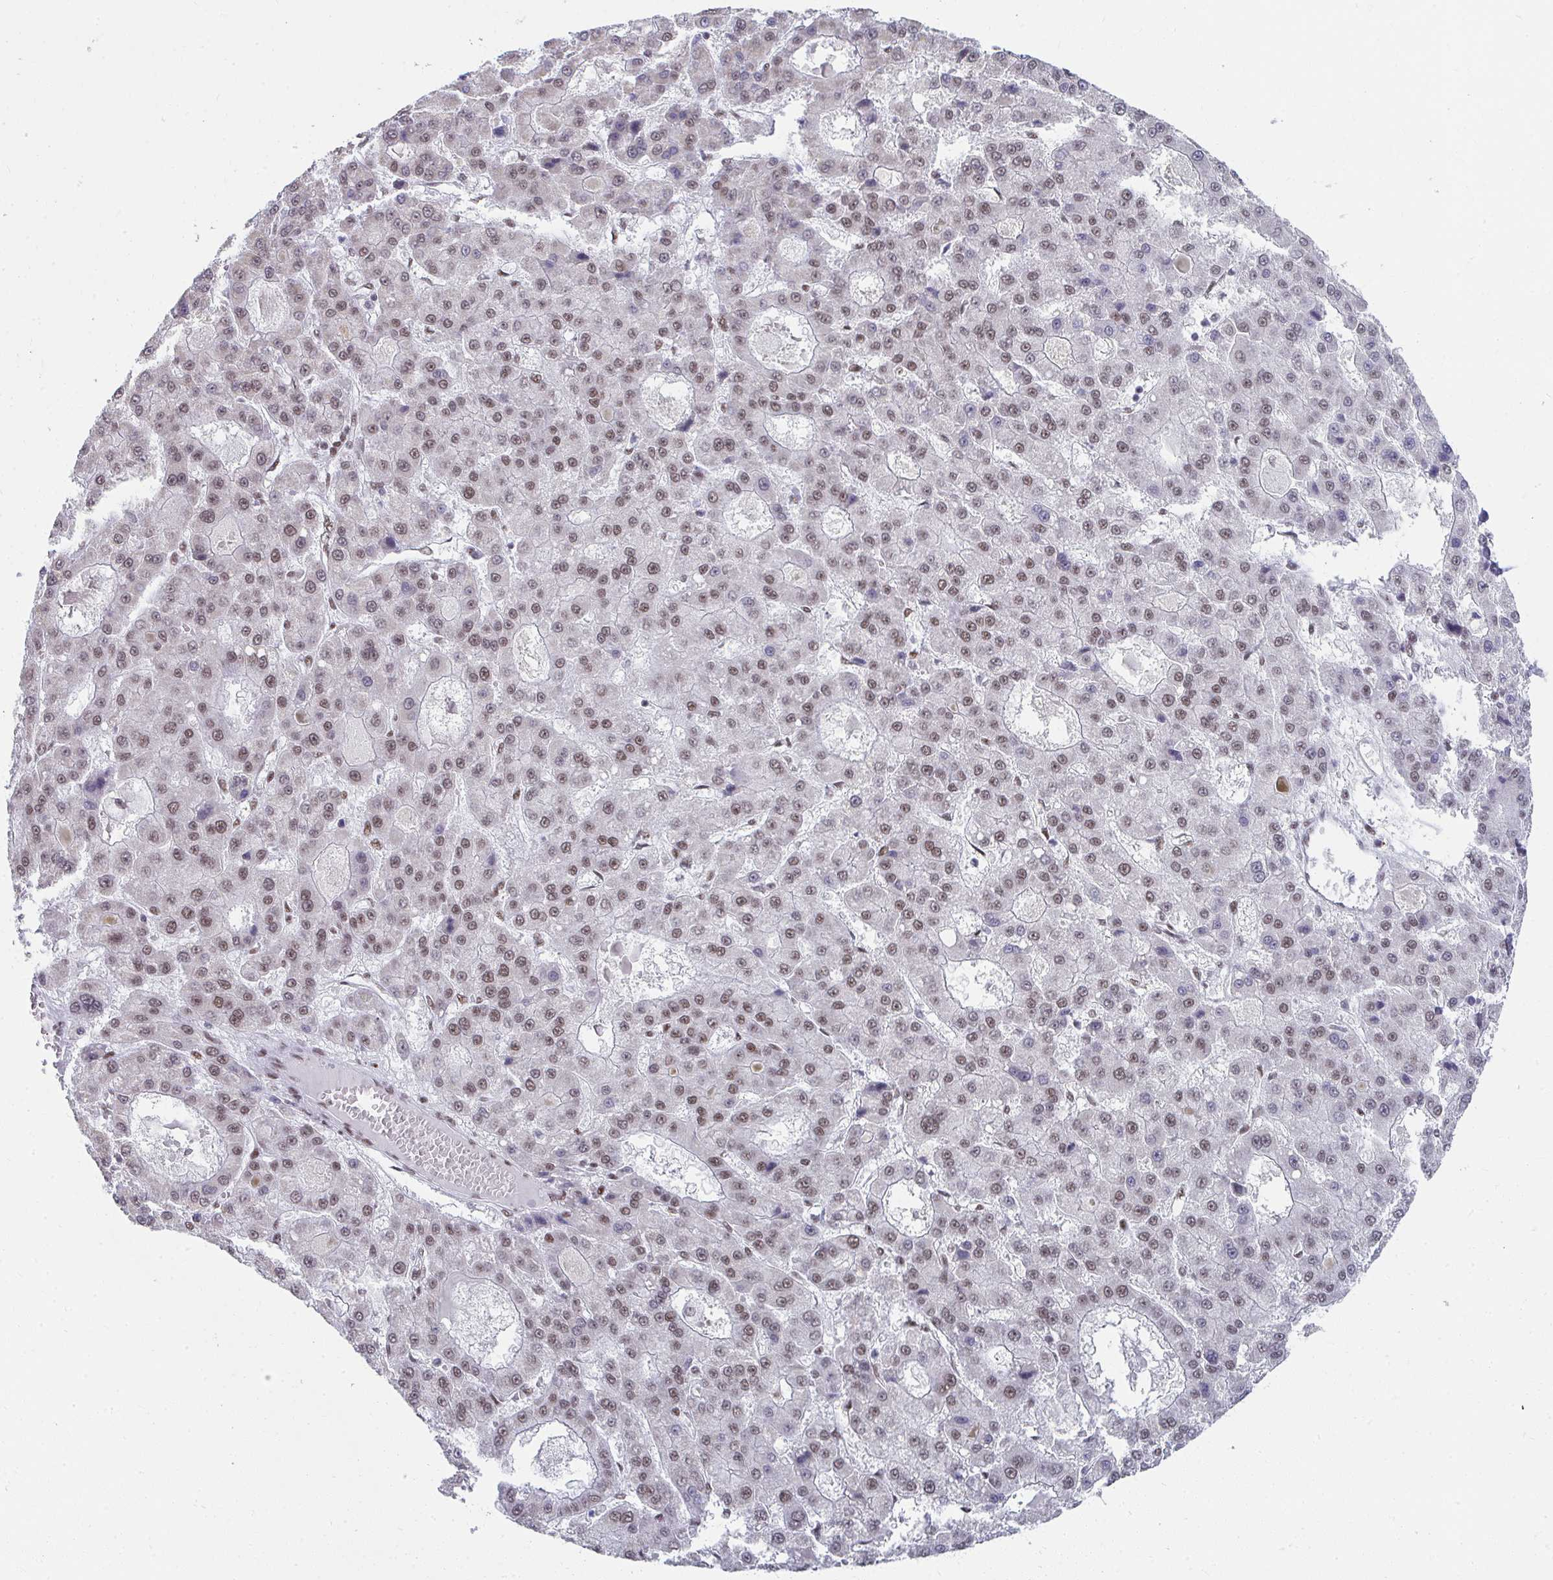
{"staining": {"intensity": "moderate", "quantity": ">75%", "location": "nuclear"}, "tissue": "liver cancer", "cell_type": "Tumor cells", "image_type": "cancer", "snomed": [{"axis": "morphology", "description": "Carcinoma, Hepatocellular, NOS"}, {"axis": "topography", "description": "Liver"}], "caption": "Immunohistochemistry (DAB) staining of liver cancer (hepatocellular carcinoma) shows moderate nuclear protein positivity in about >75% of tumor cells. Using DAB (3,3'-diaminobenzidine) (brown) and hematoxylin (blue) stains, captured at high magnification using brightfield microscopy.", "gene": "CREBBP", "patient": {"sex": "male", "age": 70}}